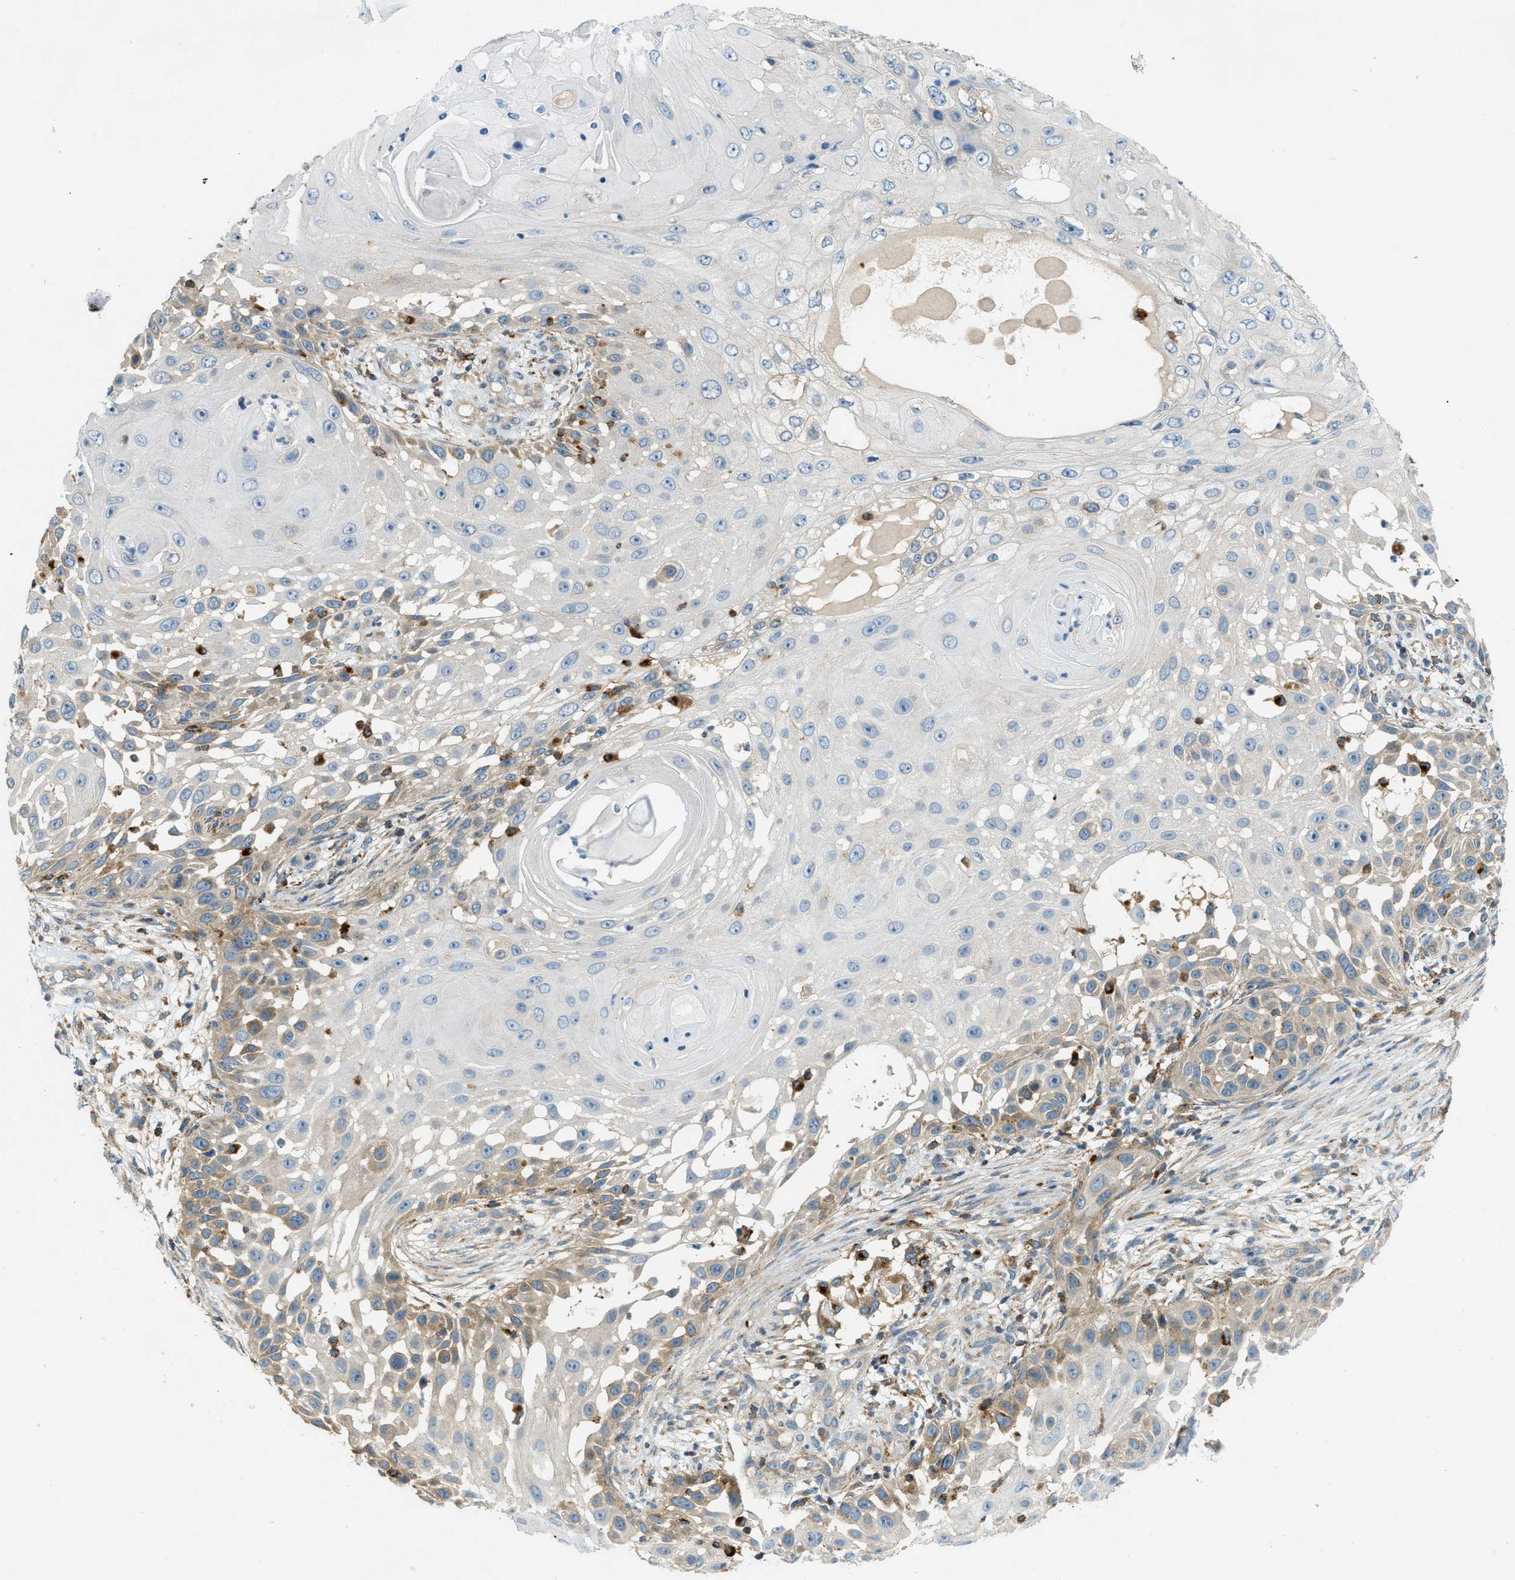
{"staining": {"intensity": "moderate", "quantity": "<25%", "location": "cytoplasmic/membranous"}, "tissue": "skin cancer", "cell_type": "Tumor cells", "image_type": "cancer", "snomed": [{"axis": "morphology", "description": "Squamous cell carcinoma, NOS"}, {"axis": "topography", "description": "Skin"}], "caption": "Protein analysis of skin squamous cell carcinoma tissue demonstrates moderate cytoplasmic/membranous positivity in approximately <25% of tumor cells.", "gene": "PLBD2", "patient": {"sex": "female", "age": 44}}